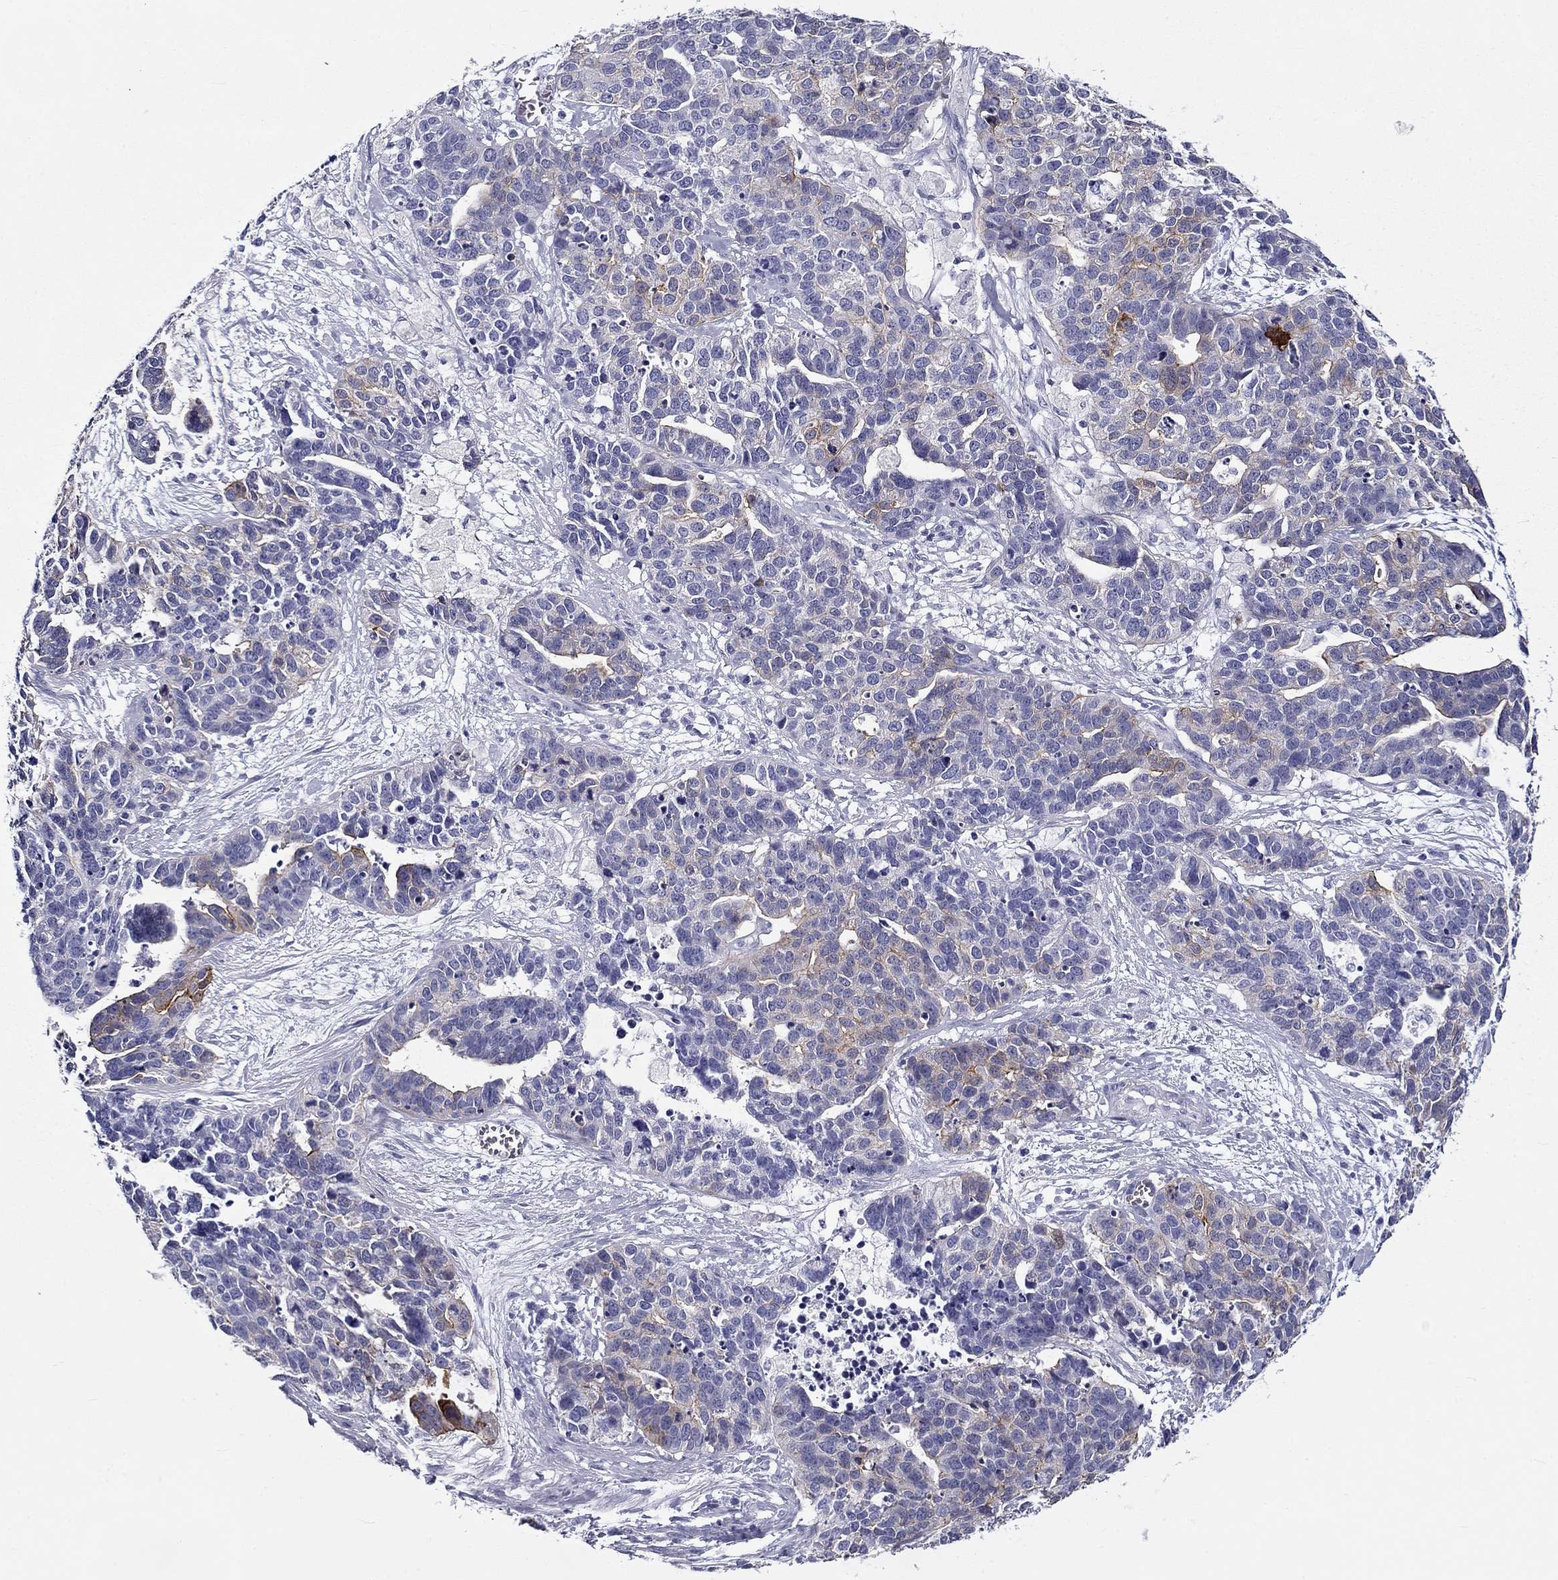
{"staining": {"intensity": "moderate", "quantity": "<25%", "location": "cytoplasmic/membranous"}, "tissue": "ovarian cancer", "cell_type": "Tumor cells", "image_type": "cancer", "snomed": [{"axis": "morphology", "description": "Carcinoma, endometroid"}, {"axis": "topography", "description": "Ovary"}], "caption": "Ovarian endometroid carcinoma was stained to show a protein in brown. There is low levels of moderate cytoplasmic/membranous staining in approximately <25% of tumor cells. Using DAB (brown) and hematoxylin (blue) stains, captured at high magnification using brightfield microscopy.", "gene": "DNALI1", "patient": {"sex": "female", "age": 65}}